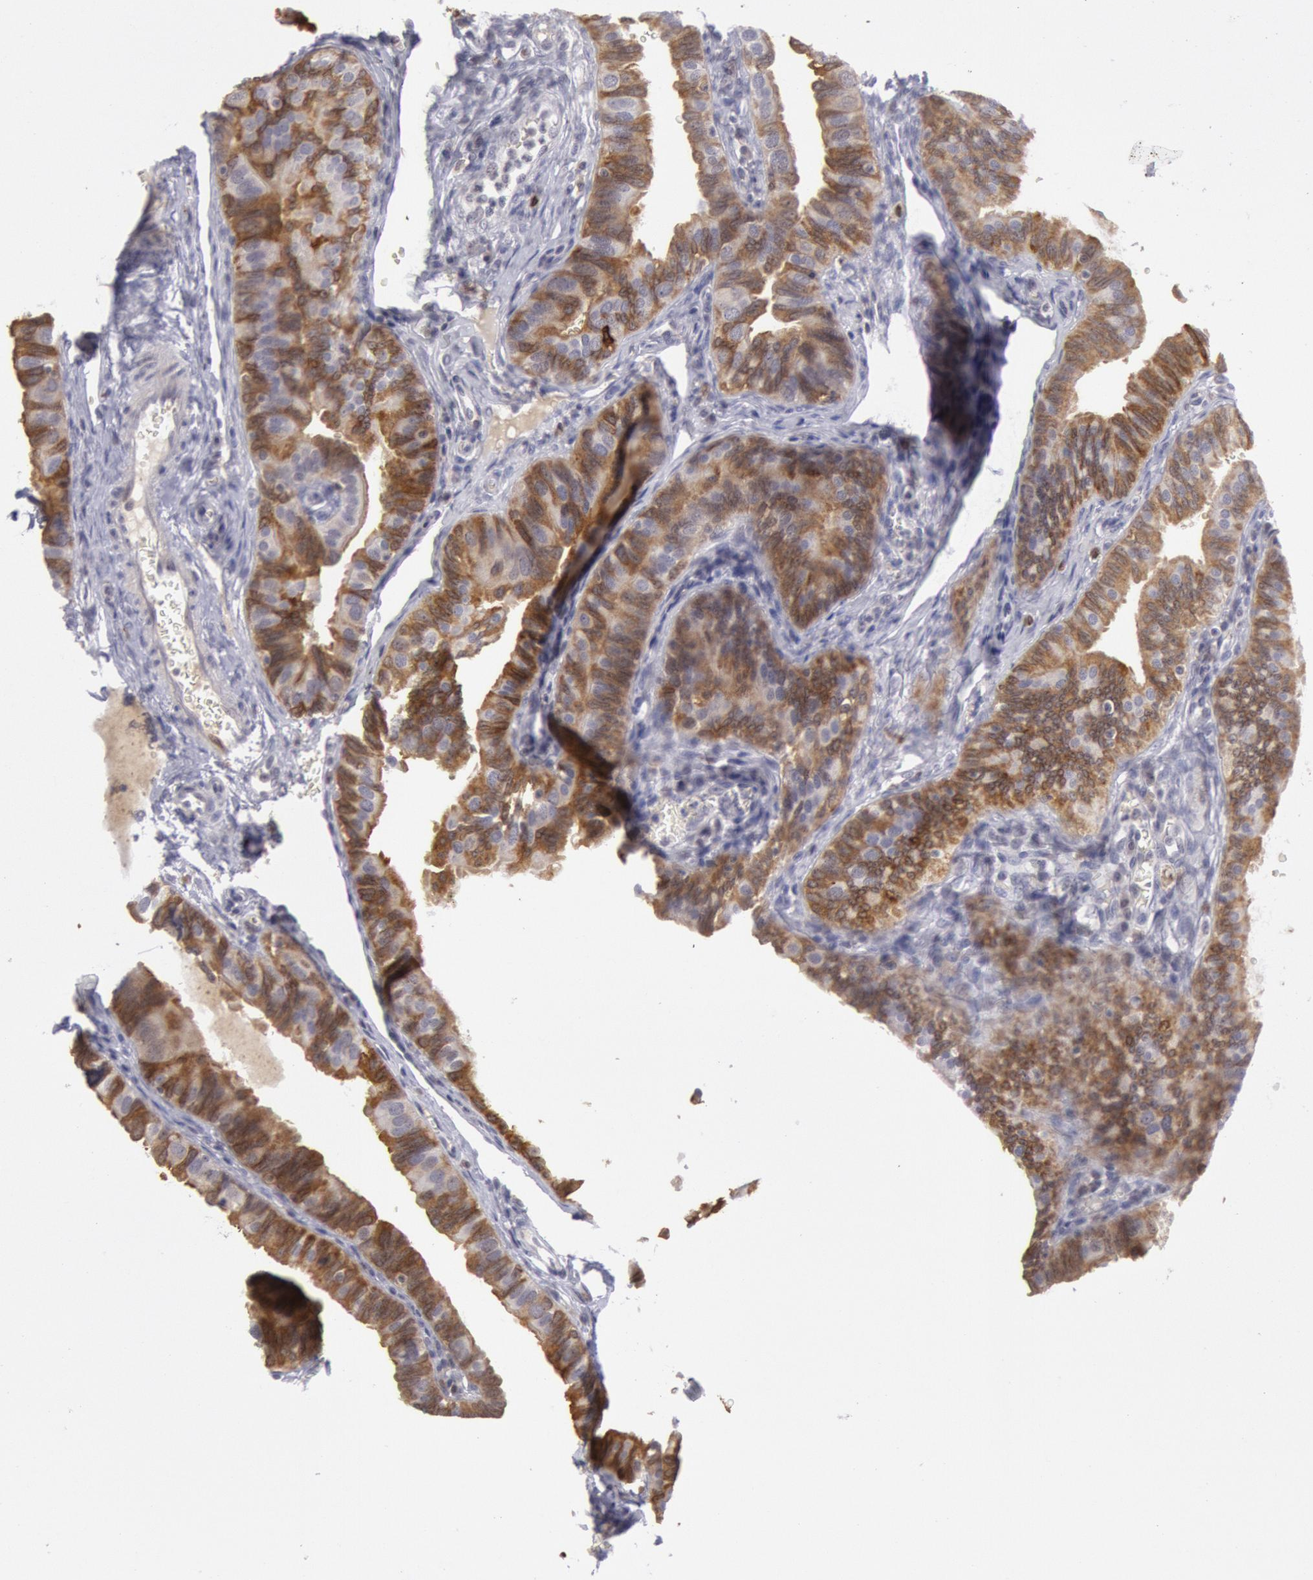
{"staining": {"intensity": "moderate", "quantity": ">75%", "location": "cytoplasmic/membranous"}, "tissue": "fallopian tube", "cell_type": "Glandular cells", "image_type": "normal", "snomed": [{"axis": "morphology", "description": "Normal tissue, NOS"}, {"axis": "topography", "description": "Fallopian tube"}, {"axis": "topography", "description": "Ovary"}], "caption": "High-magnification brightfield microscopy of unremarkable fallopian tube stained with DAB (brown) and counterstained with hematoxylin (blue). glandular cells exhibit moderate cytoplasmic/membranous staining is present in about>75% of cells.", "gene": "PTGS2", "patient": {"sex": "female", "age": 51}}